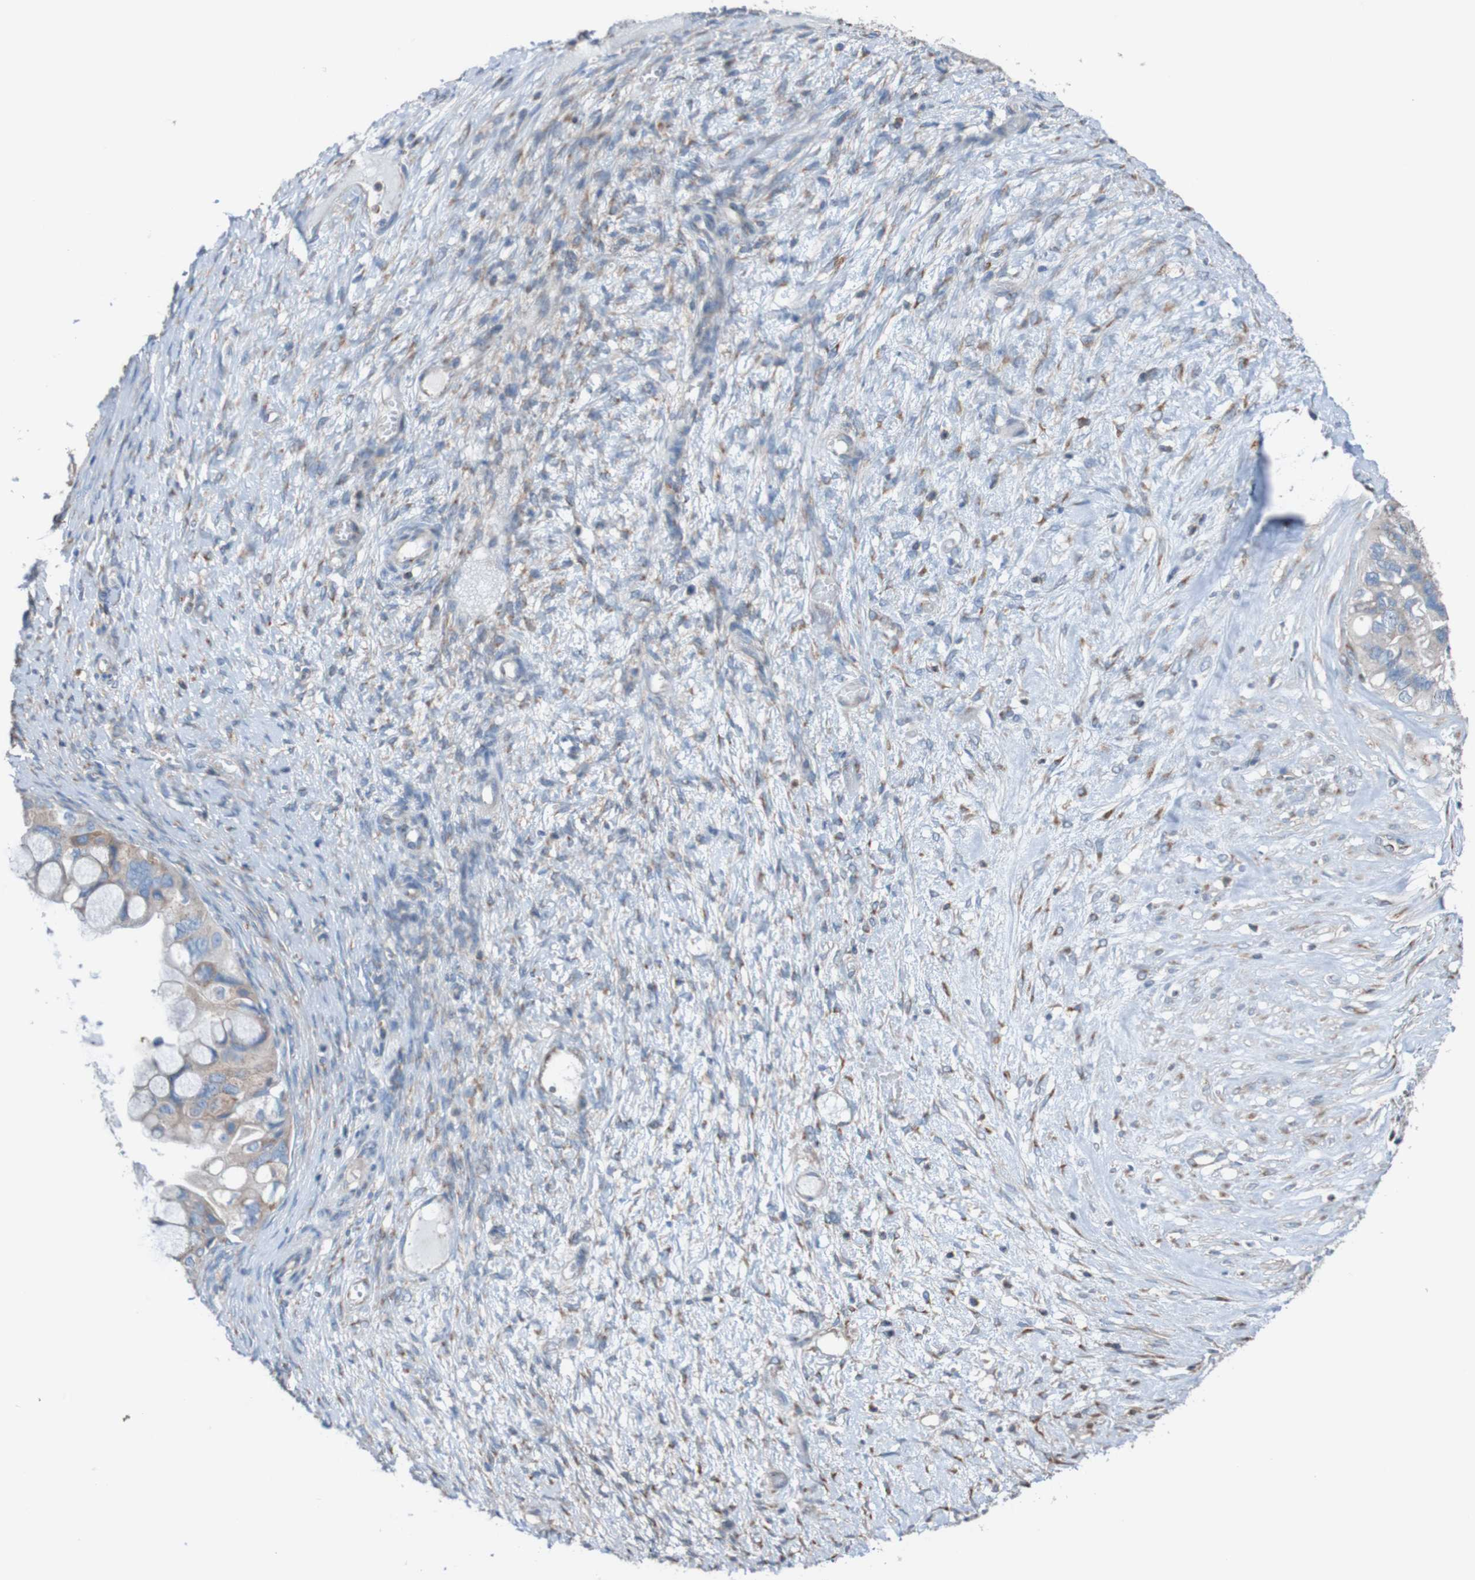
{"staining": {"intensity": "weak", "quantity": ">75%", "location": "cytoplasmic/membranous"}, "tissue": "ovarian cancer", "cell_type": "Tumor cells", "image_type": "cancer", "snomed": [{"axis": "morphology", "description": "Cystadenocarcinoma, mucinous, NOS"}, {"axis": "topography", "description": "Ovary"}], "caption": "This micrograph shows immunohistochemistry staining of human ovarian mucinous cystadenocarcinoma, with low weak cytoplasmic/membranous staining in about >75% of tumor cells.", "gene": "MINAR1", "patient": {"sex": "female", "age": 80}}